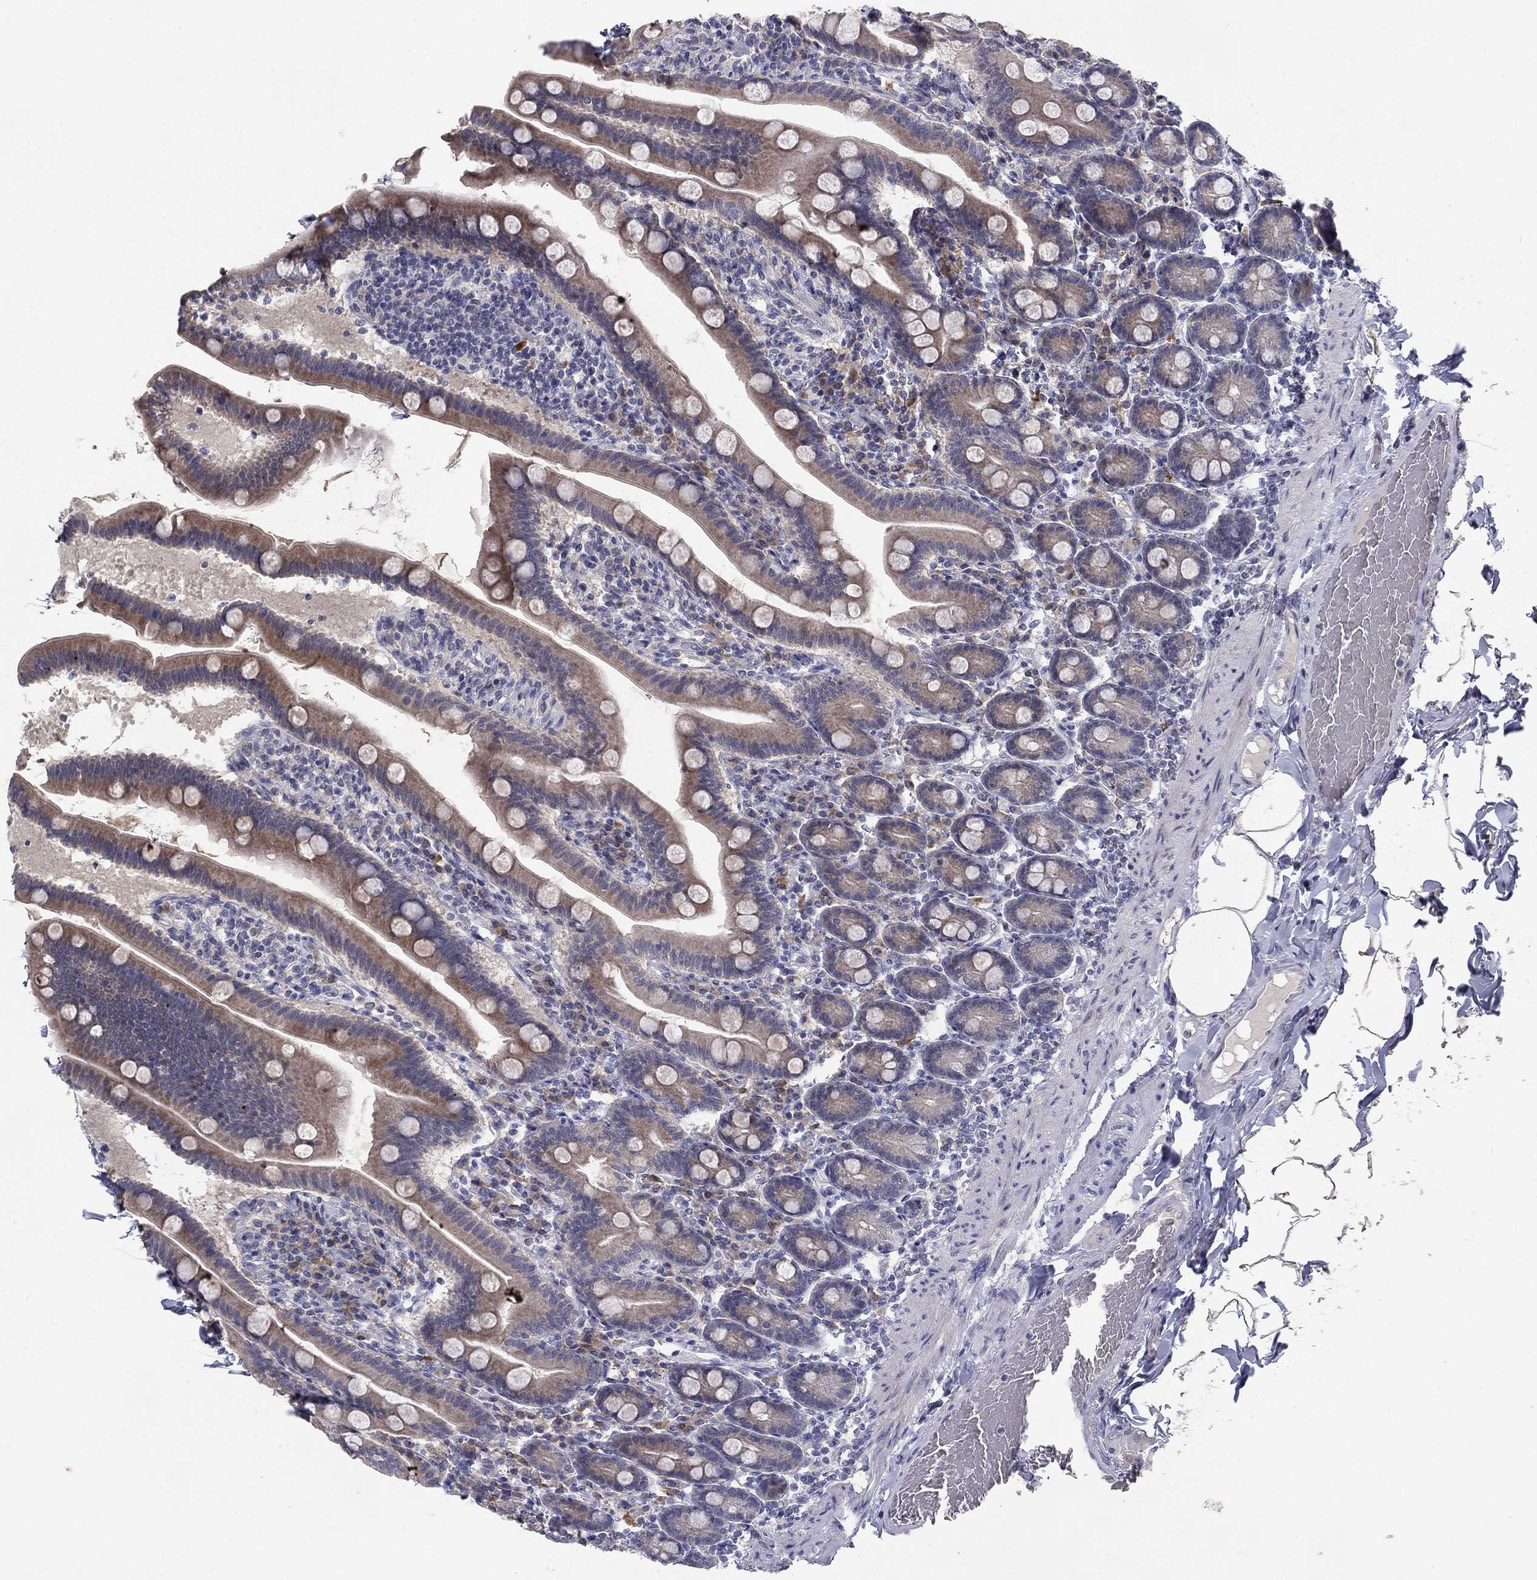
{"staining": {"intensity": "moderate", "quantity": "<25%", "location": "cytoplasmic/membranous"}, "tissue": "small intestine", "cell_type": "Glandular cells", "image_type": "normal", "snomed": [{"axis": "morphology", "description": "Normal tissue, NOS"}, {"axis": "topography", "description": "Small intestine"}], "caption": "IHC staining of benign small intestine, which exhibits low levels of moderate cytoplasmic/membranous expression in approximately <25% of glandular cells indicating moderate cytoplasmic/membranous protein positivity. The staining was performed using DAB (3,3'-diaminobenzidine) (brown) for protein detection and nuclei were counterstained in hematoxylin (blue).", "gene": "CACNA1A", "patient": {"sex": "male", "age": 66}}